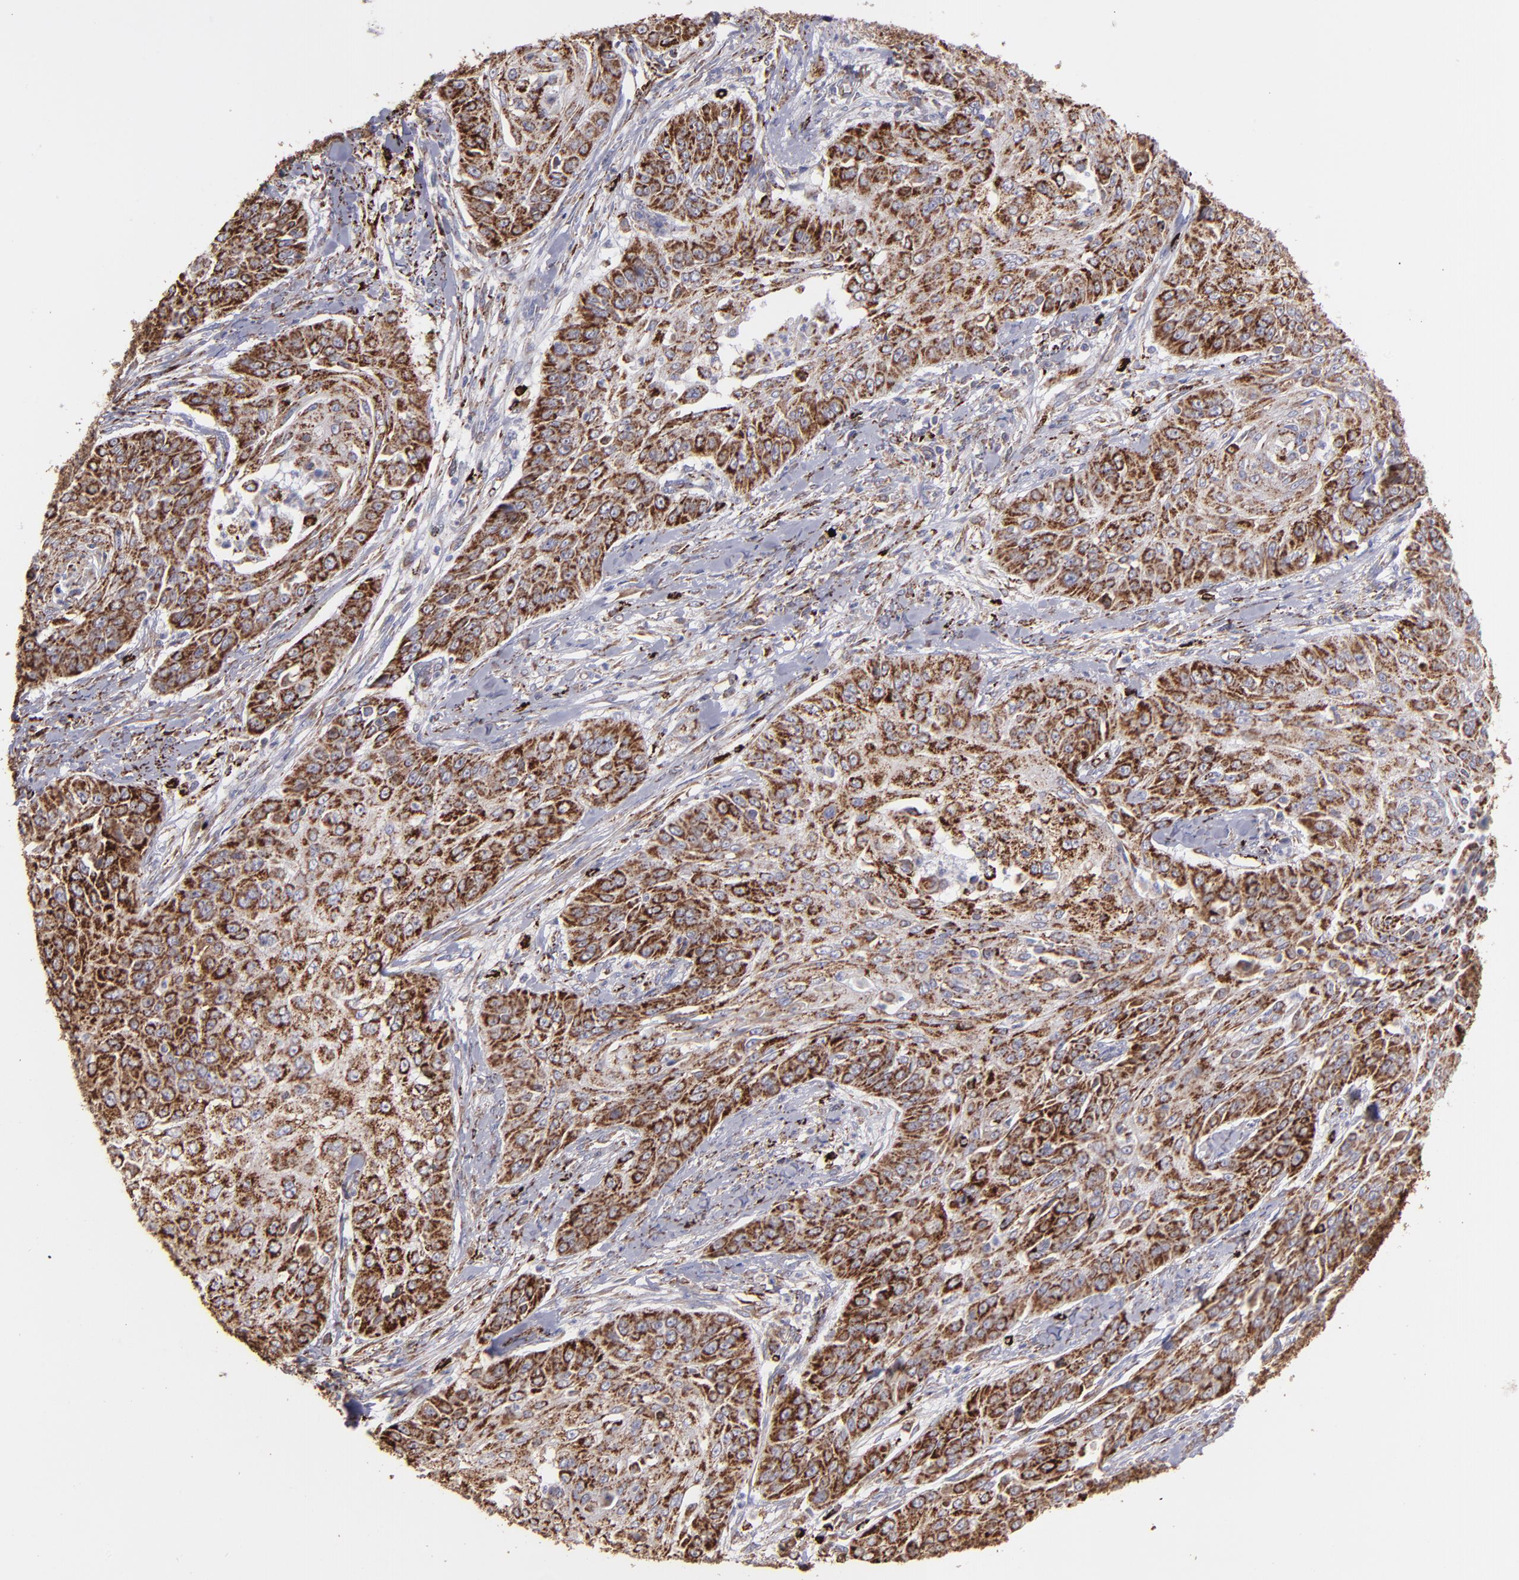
{"staining": {"intensity": "strong", "quantity": ">75%", "location": "cytoplasmic/membranous"}, "tissue": "cervical cancer", "cell_type": "Tumor cells", "image_type": "cancer", "snomed": [{"axis": "morphology", "description": "Squamous cell carcinoma, NOS"}, {"axis": "topography", "description": "Cervix"}], "caption": "Immunohistochemical staining of cervical cancer (squamous cell carcinoma) reveals high levels of strong cytoplasmic/membranous protein staining in about >75% of tumor cells.", "gene": "MAOB", "patient": {"sex": "female", "age": 64}}